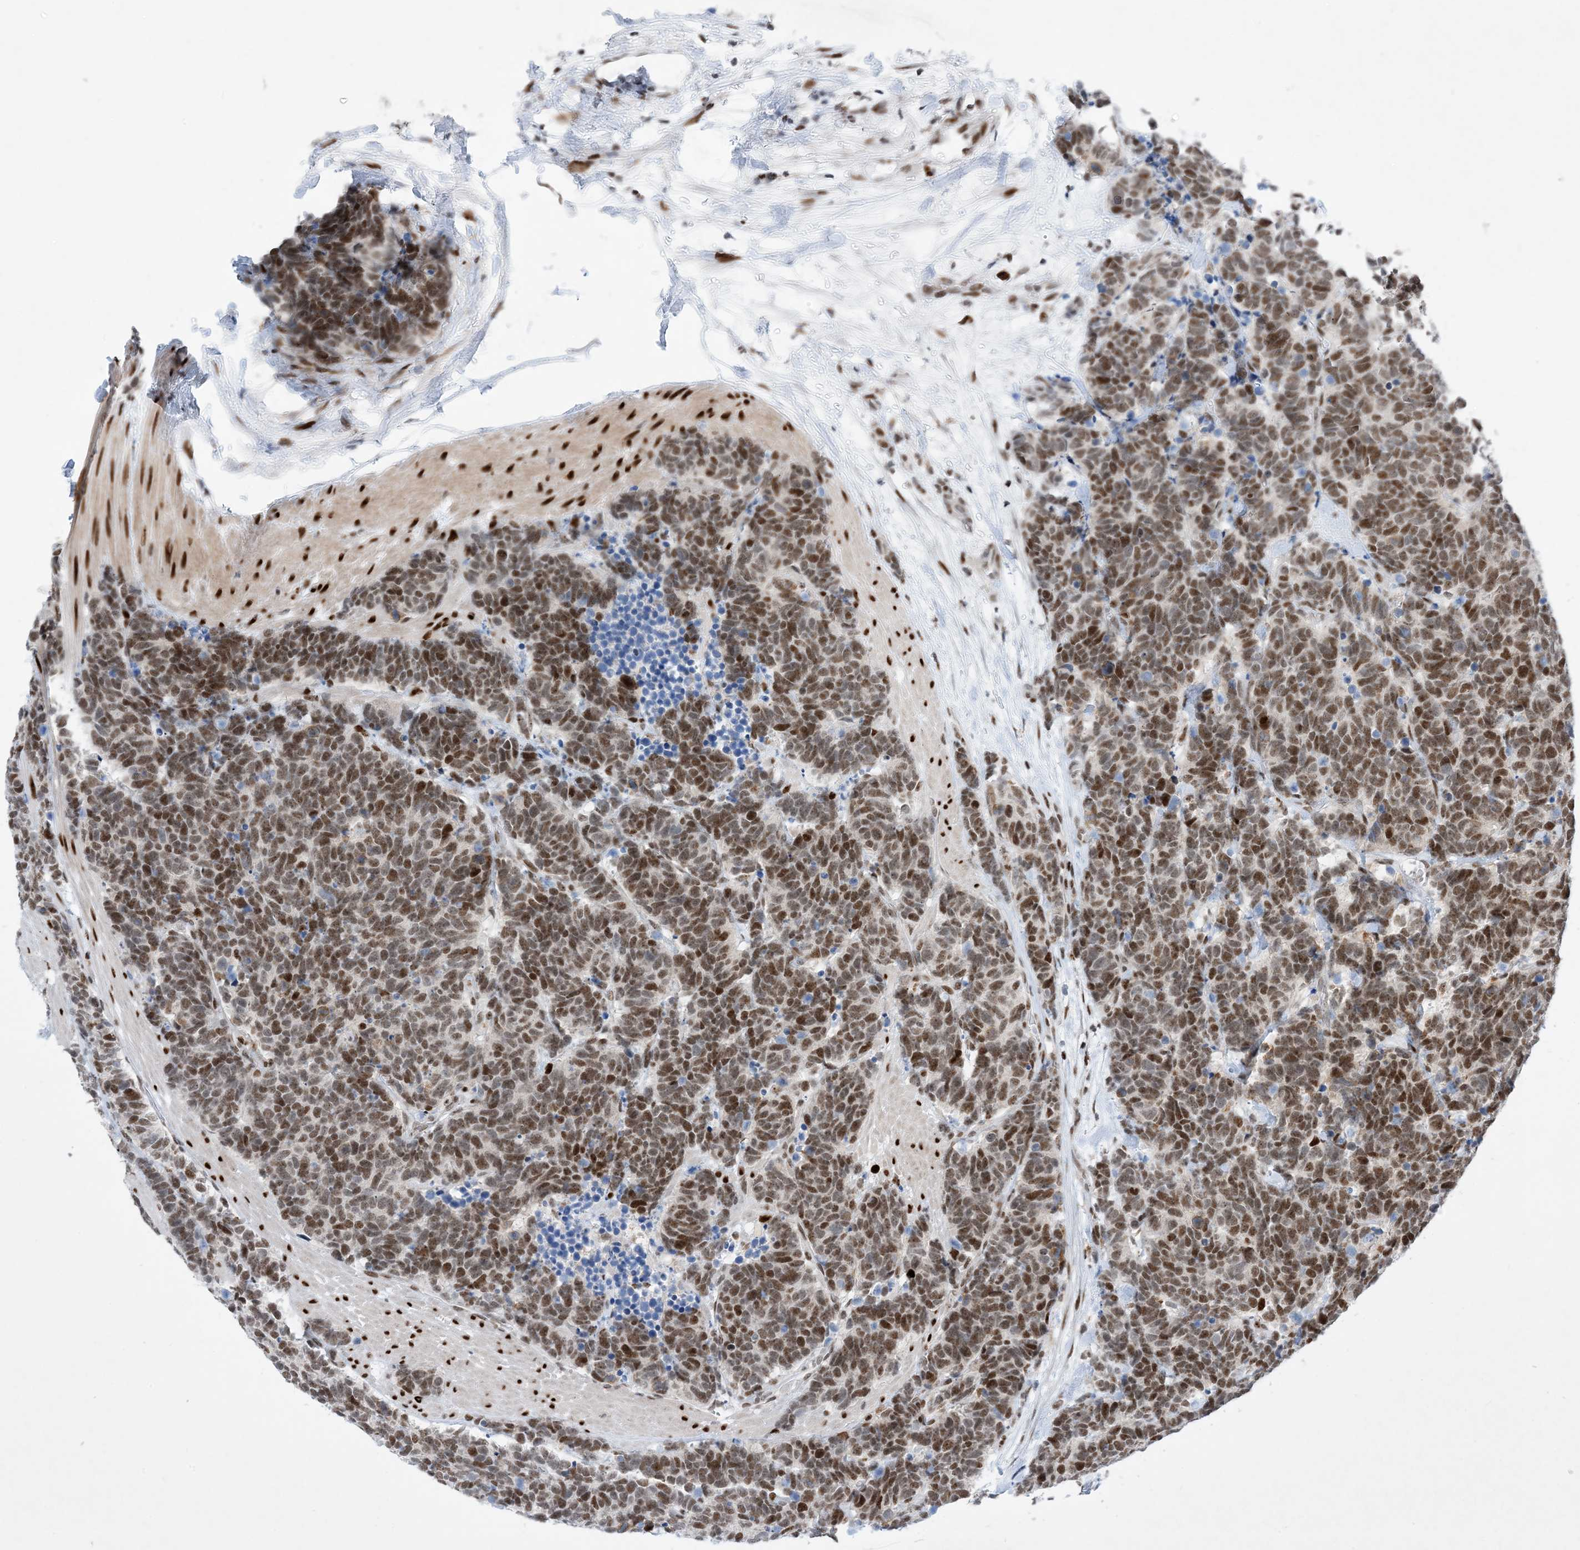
{"staining": {"intensity": "moderate", "quantity": ">75%", "location": "nuclear"}, "tissue": "carcinoid", "cell_type": "Tumor cells", "image_type": "cancer", "snomed": [{"axis": "morphology", "description": "Carcinoma, NOS"}, {"axis": "morphology", "description": "Carcinoid, malignant, NOS"}, {"axis": "topography", "description": "Urinary bladder"}], "caption": "A high-resolution histopathology image shows immunohistochemistry staining of carcinoid, which displays moderate nuclear staining in approximately >75% of tumor cells.", "gene": "TSPYL1", "patient": {"sex": "male", "age": 57}}